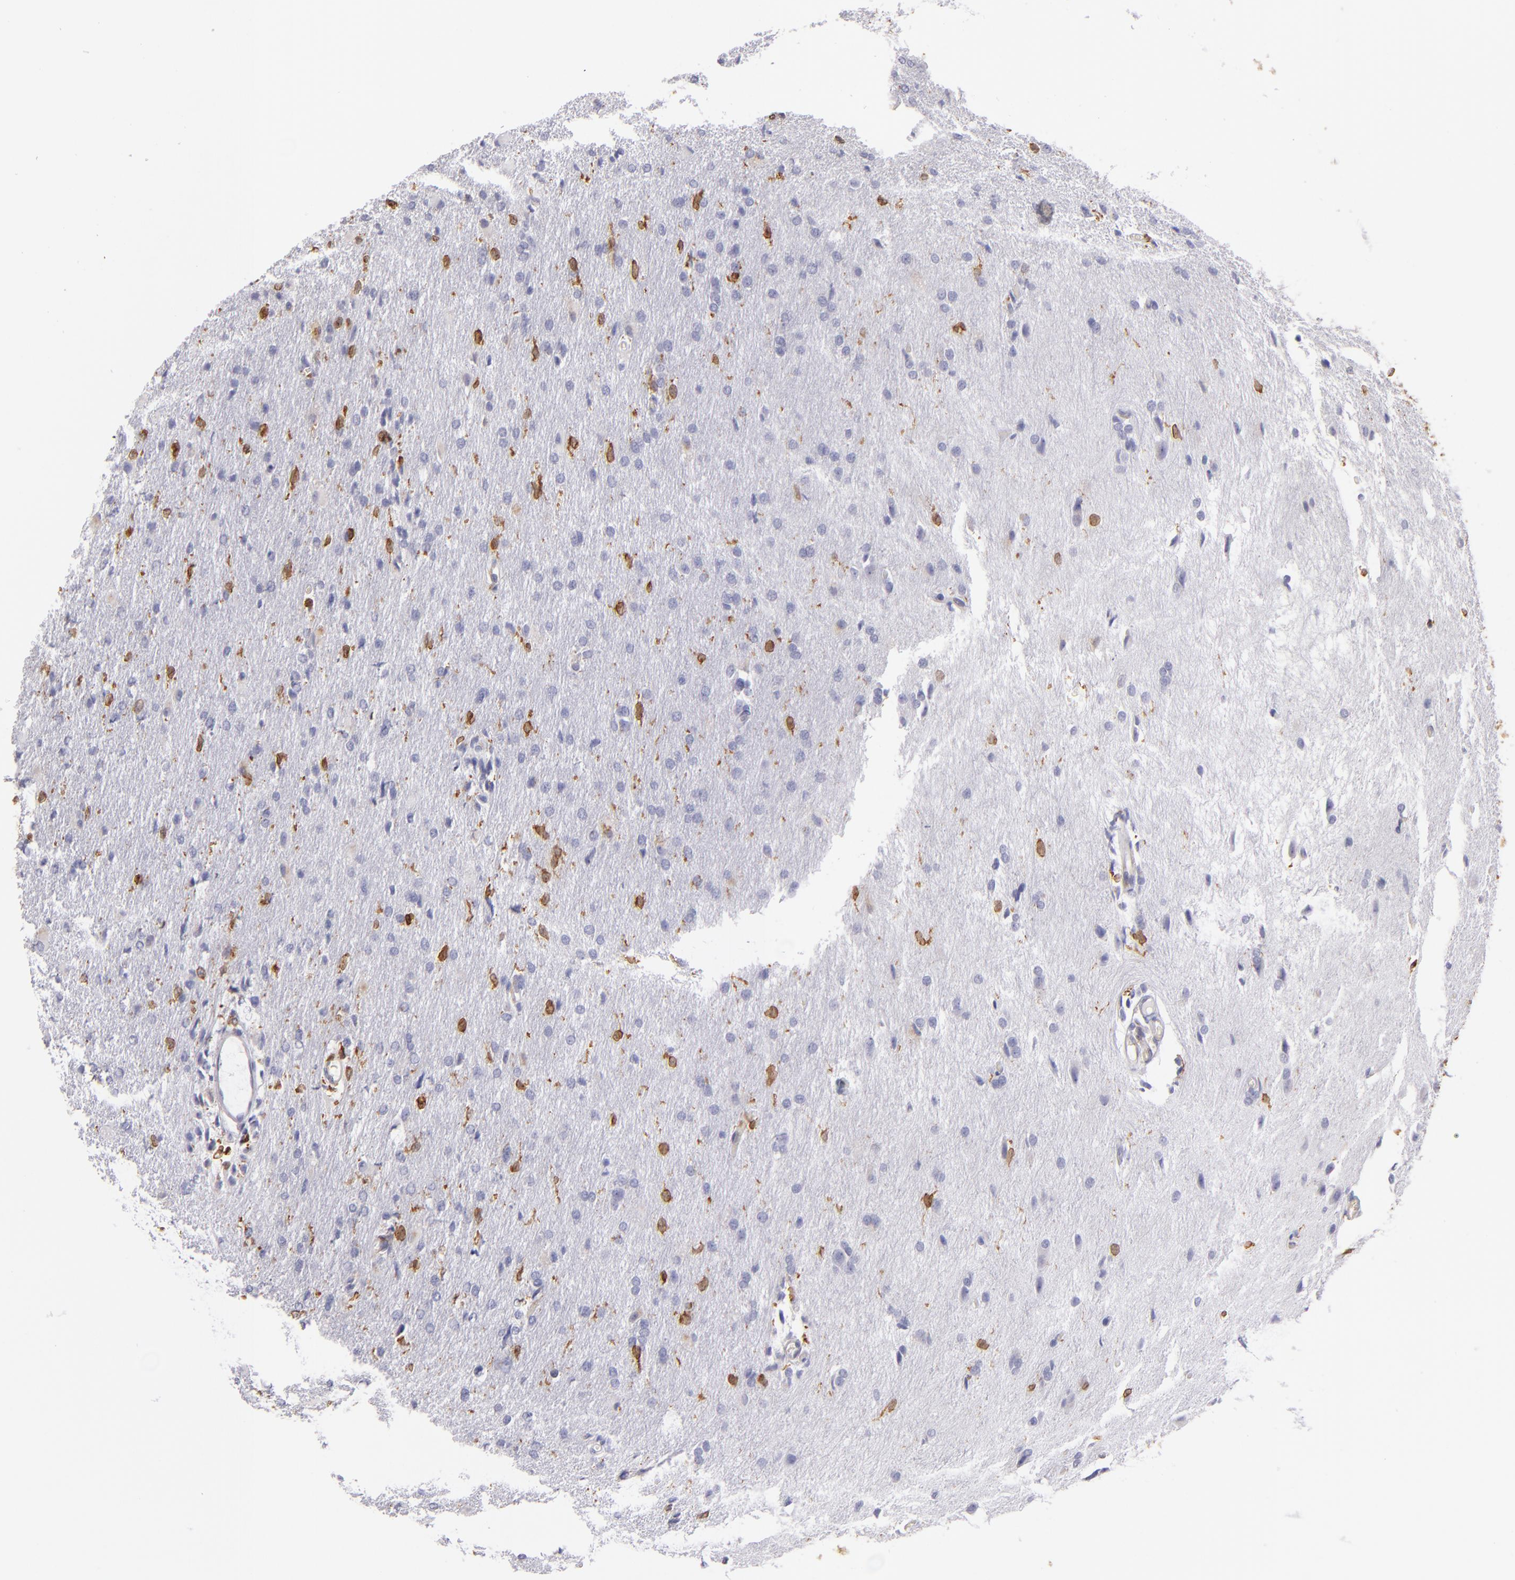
{"staining": {"intensity": "moderate", "quantity": "<25%", "location": "cytoplasmic/membranous"}, "tissue": "glioma", "cell_type": "Tumor cells", "image_type": "cancer", "snomed": [{"axis": "morphology", "description": "Glioma, malignant, High grade"}, {"axis": "topography", "description": "Brain"}], "caption": "Immunohistochemical staining of malignant glioma (high-grade) shows low levels of moderate cytoplasmic/membranous staining in about <25% of tumor cells. The staining is performed using DAB (3,3'-diaminobenzidine) brown chromogen to label protein expression. The nuclei are counter-stained blue using hematoxylin.", "gene": "CD74", "patient": {"sex": "male", "age": 68}}